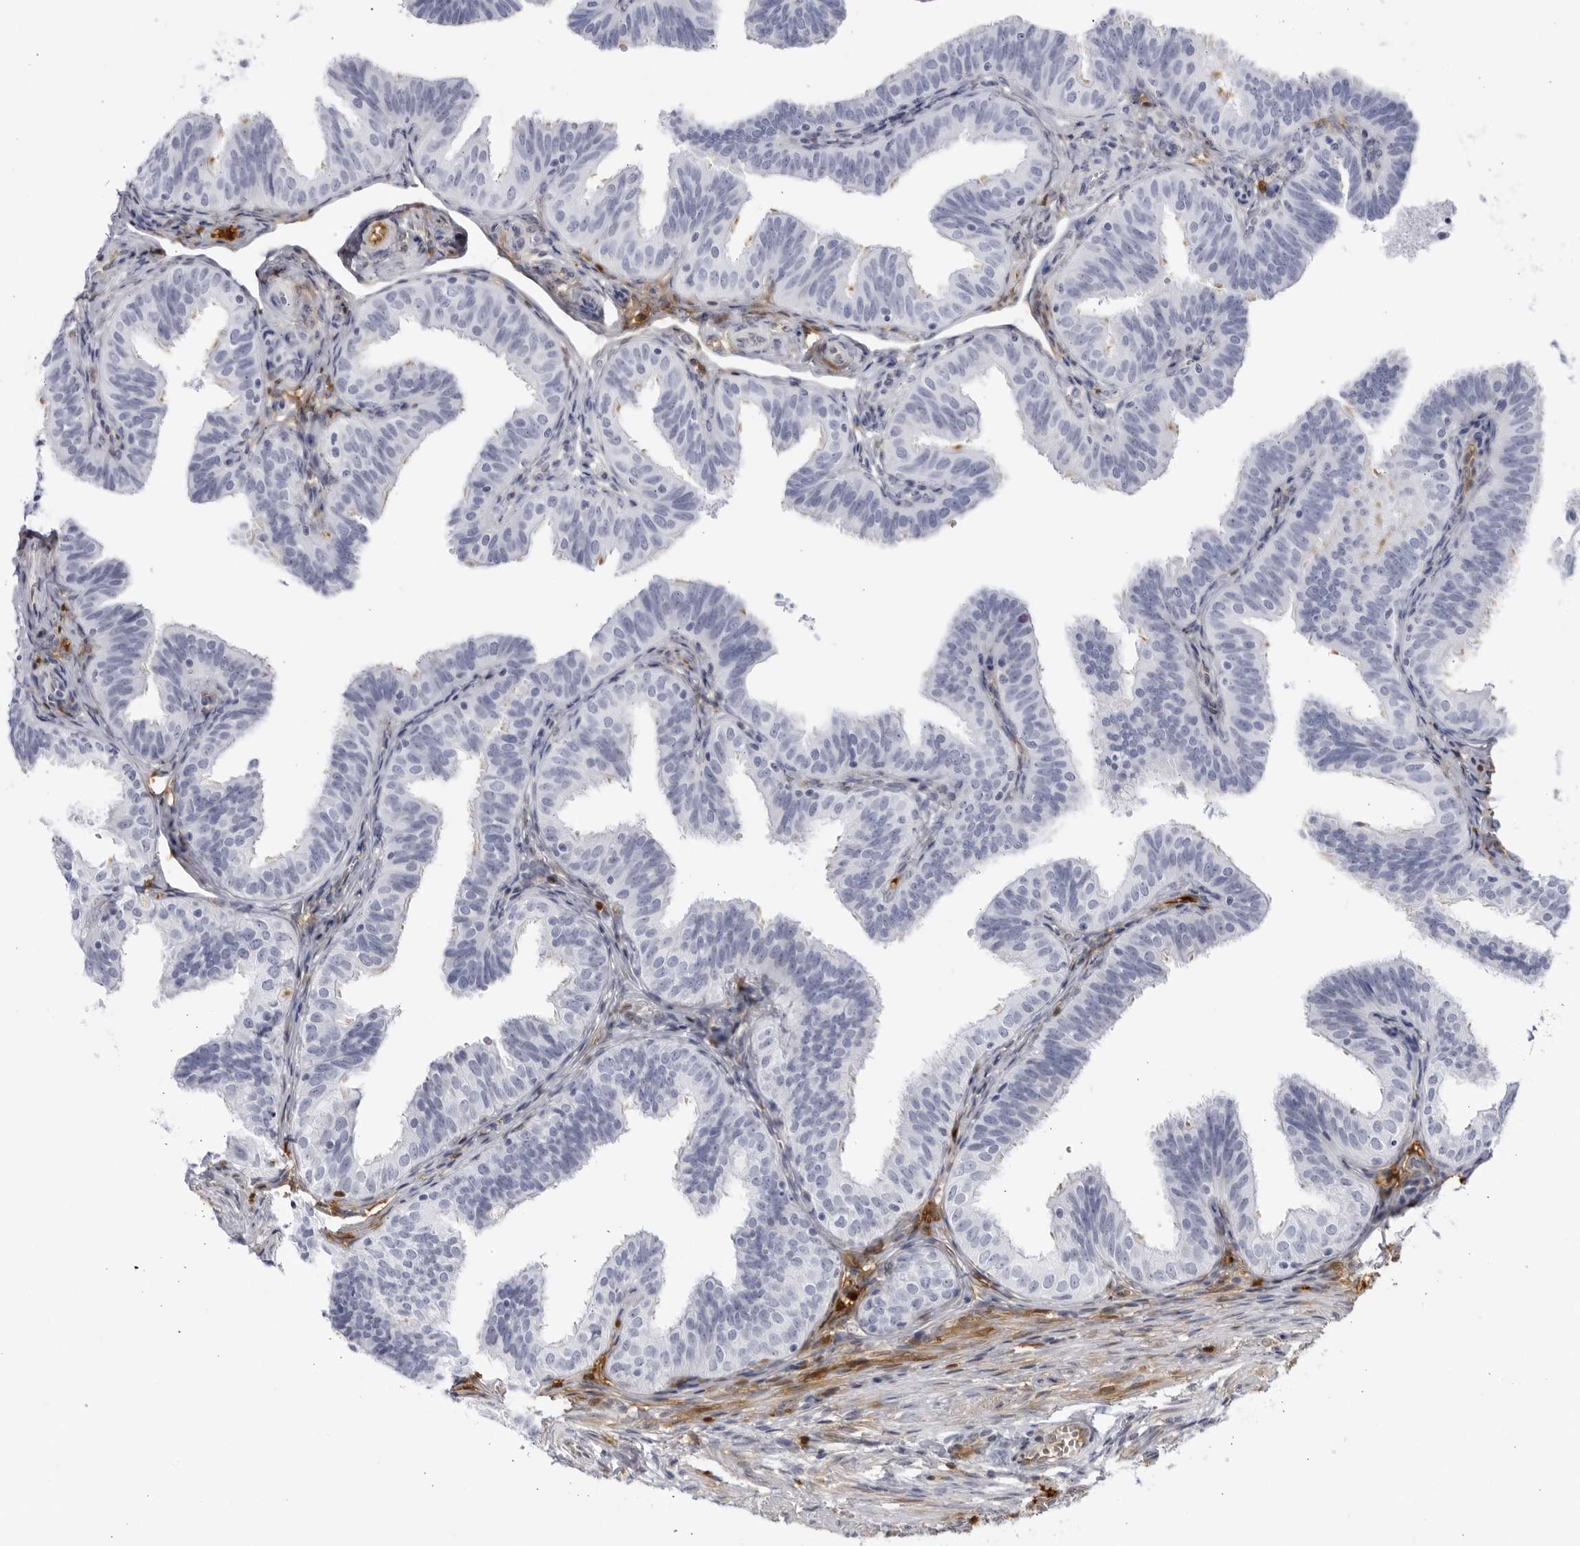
{"staining": {"intensity": "strong", "quantity": "<25%", "location": "cytoplasmic/membranous,nuclear"}, "tissue": "fallopian tube", "cell_type": "Glandular cells", "image_type": "normal", "snomed": [{"axis": "morphology", "description": "Normal tissue, NOS"}, {"axis": "topography", "description": "Fallopian tube"}], "caption": "This photomicrograph exhibits IHC staining of benign human fallopian tube, with medium strong cytoplasmic/membranous,nuclear staining in approximately <25% of glandular cells.", "gene": "CNBD1", "patient": {"sex": "female", "age": 35}}